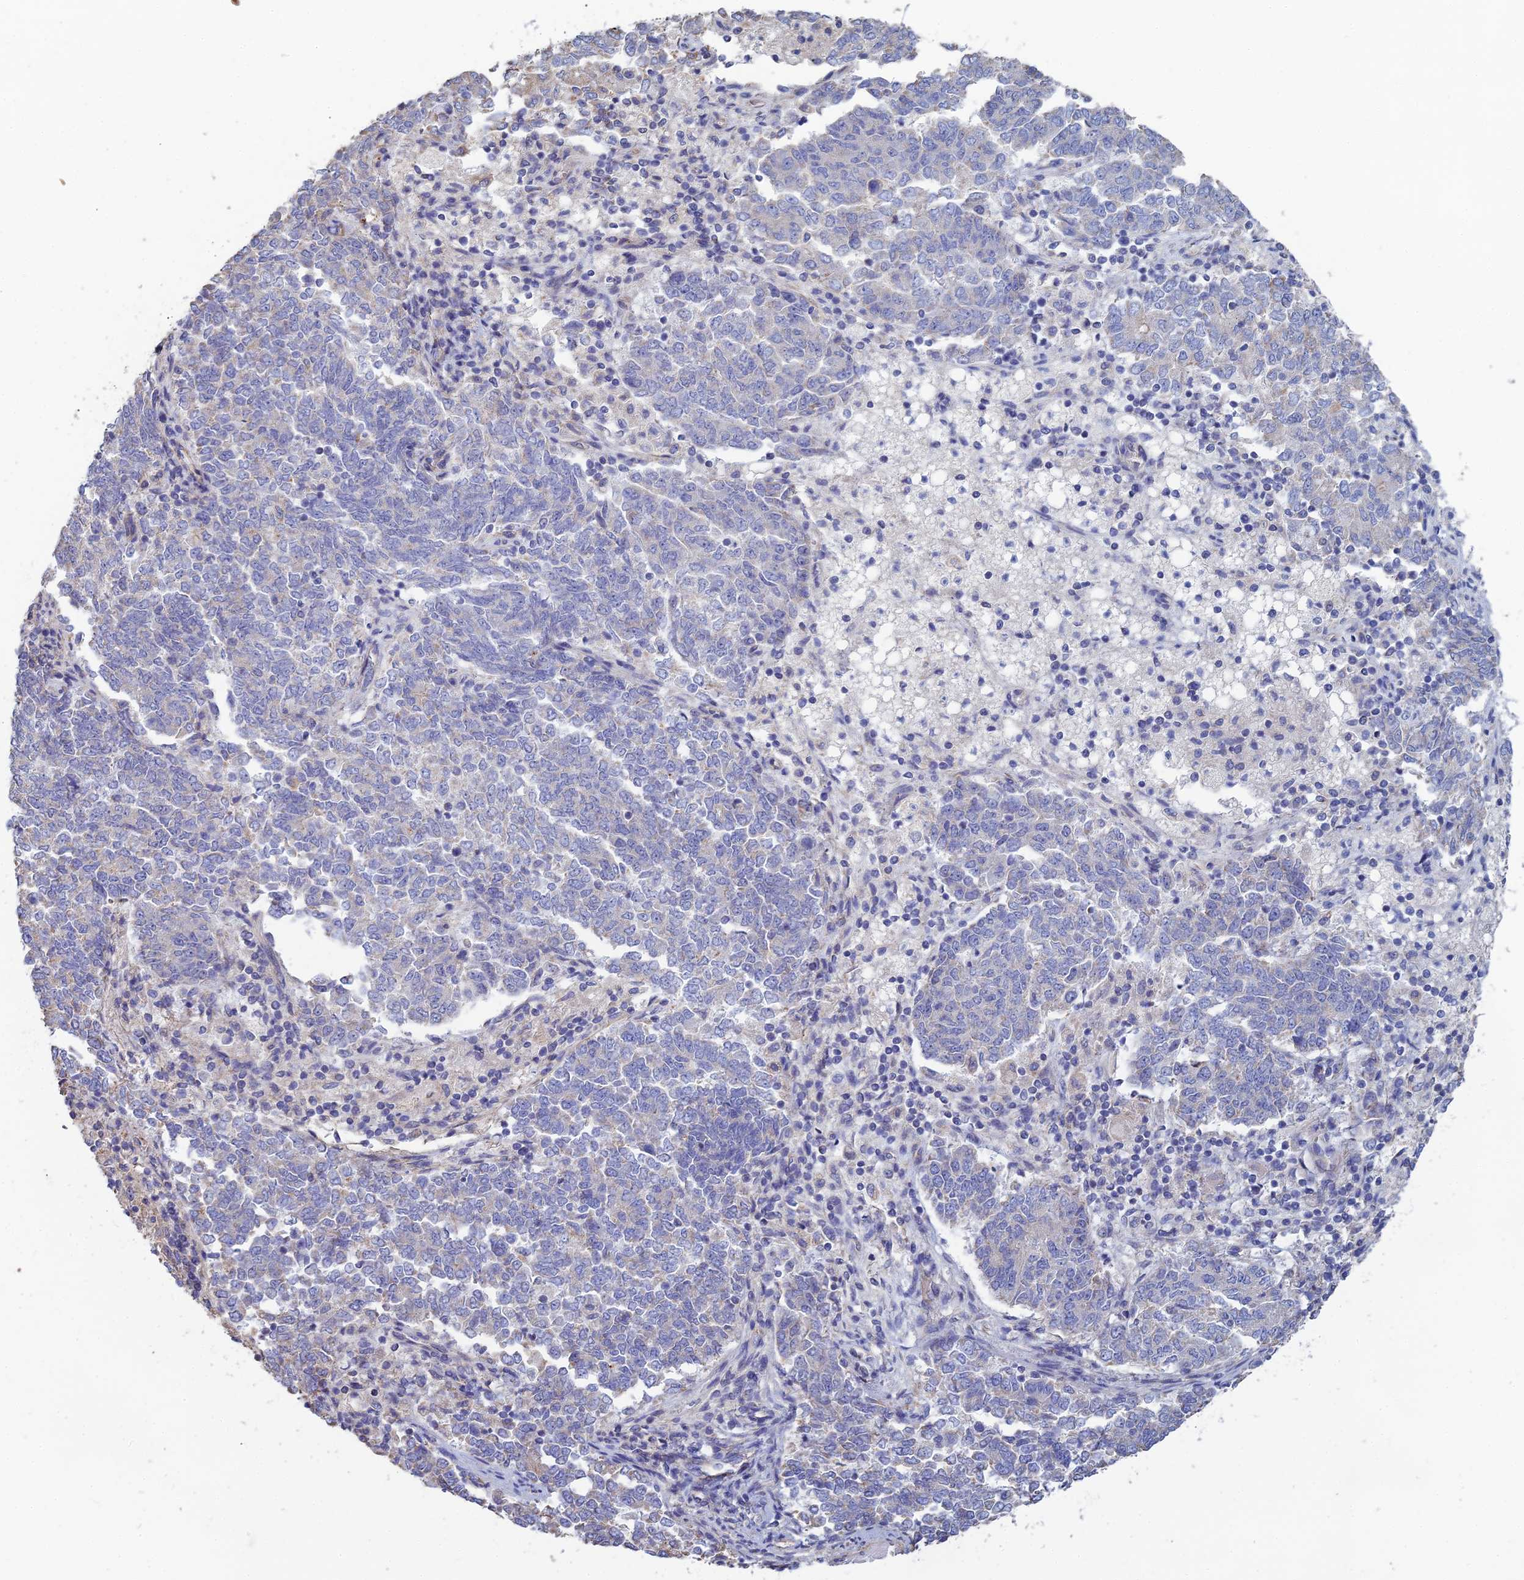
{"staining": {"intensity": "negative", "quantity": "none", "location": "none"}, "tissue": "endometrial cancer", "cell_type": "Tumor cells", "image_type": "cancer", "snomed": [{"axis": "morphology", "description": "Adenocarcinoma, NOS"}, {"axis": "topography", "description": "Endometrium"}], "caption": "Immunohistochemistry image of endometrial cancer (adenocarcinoma) stained for a protein (brown), which exhibits no staining in tumor cells. (Immunohistochemistry (ihc), brightfield microscopy, high magnification).", "gene": "PCDHA5", "patient": {"sex": "female", "age": 80}}